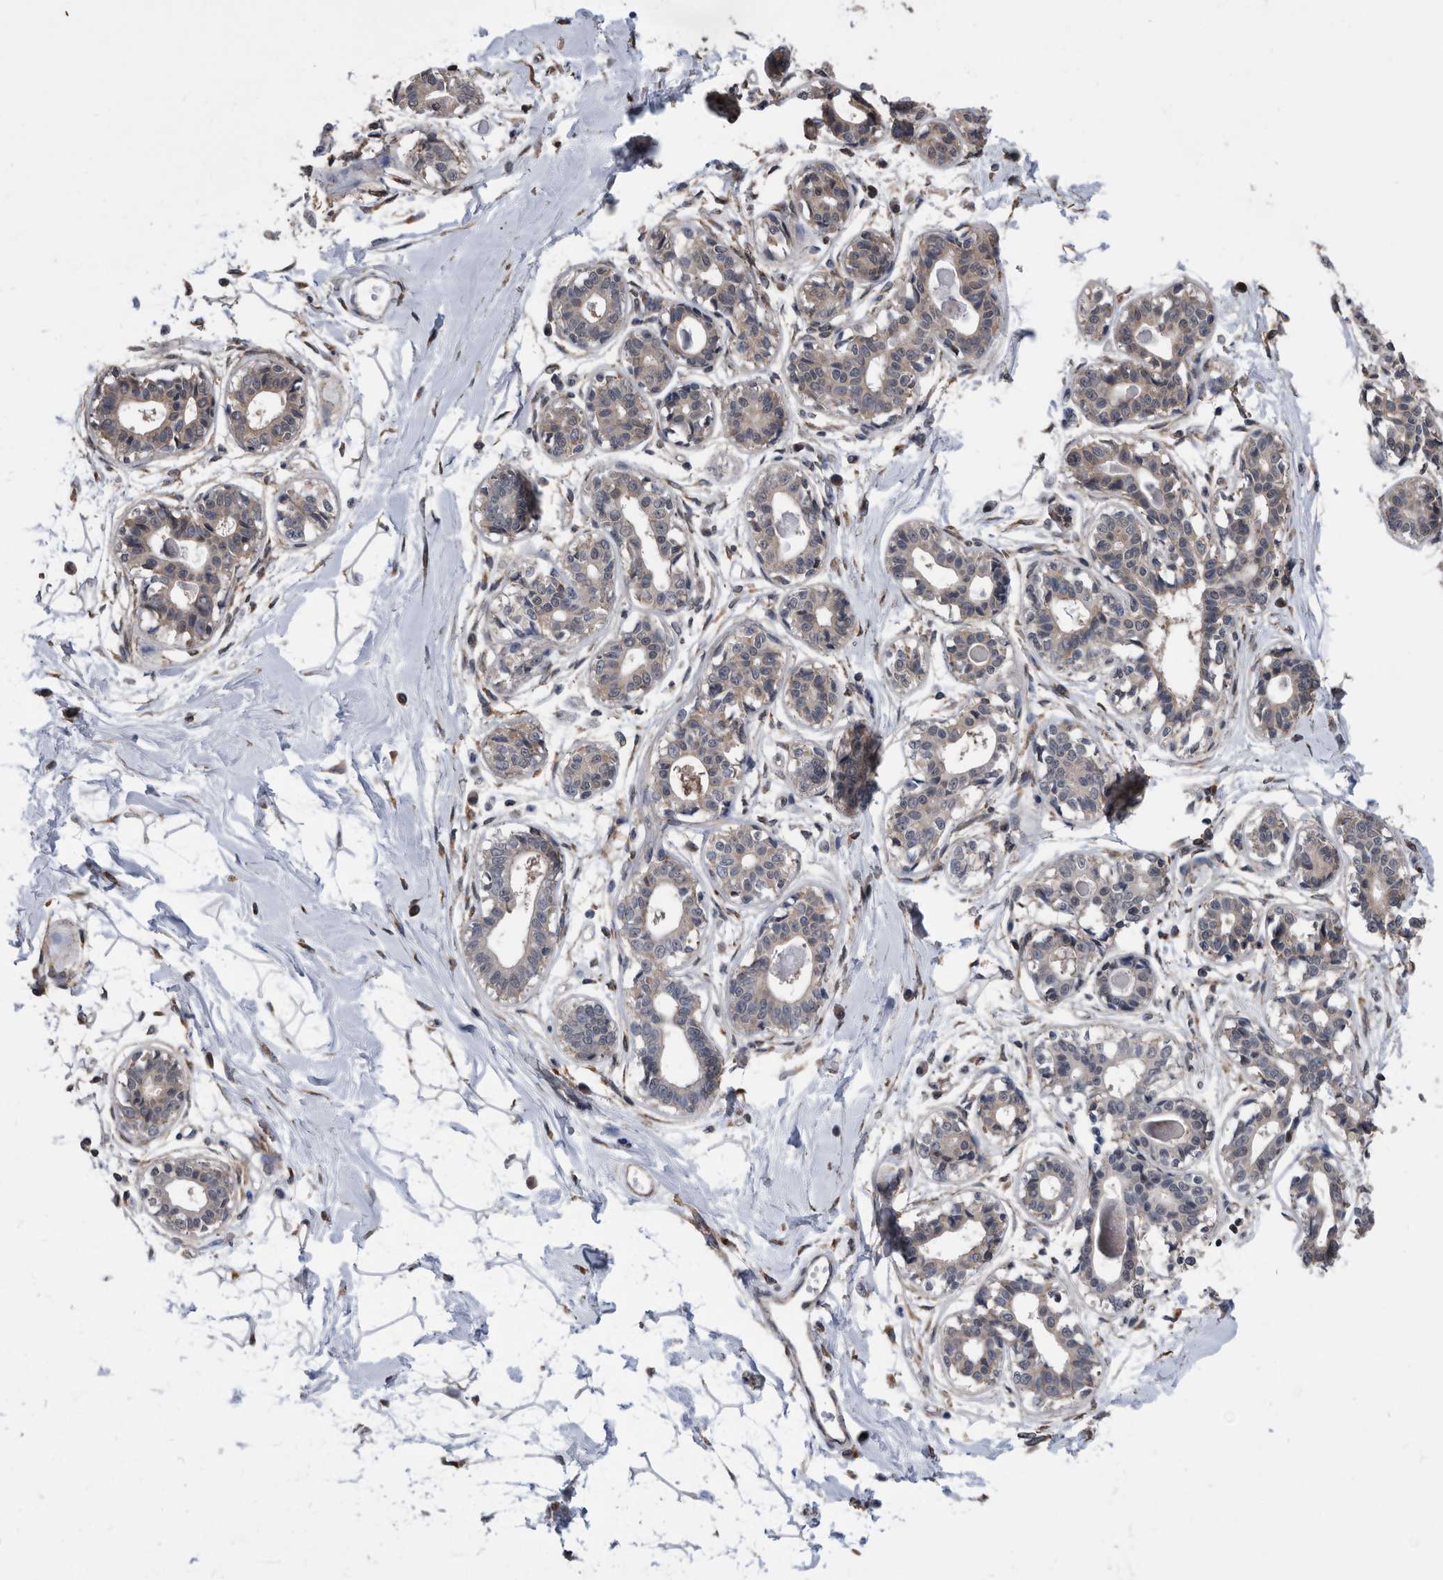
{"staining": {"intensity": "weak", "quantity": "25%-75%", "location": "cytoplasmic/membranous"}, "tissue": "breast", "cell_type": "Adipocytes", "image_type": "normal", "snomed": [{"axis": "morphology", "description": "Normal tissue, NOS"}, {"axis": "topography", "description": "Breast"}], "caption": "This photomicrograph displays immunohistochemistry staining of benign human breast, with low weak cytoplasmic/membranous expression in about 25%-75% of adipocytes.", "gene": "NRBP1", "patient": {"sex": "female", "age": 45}}